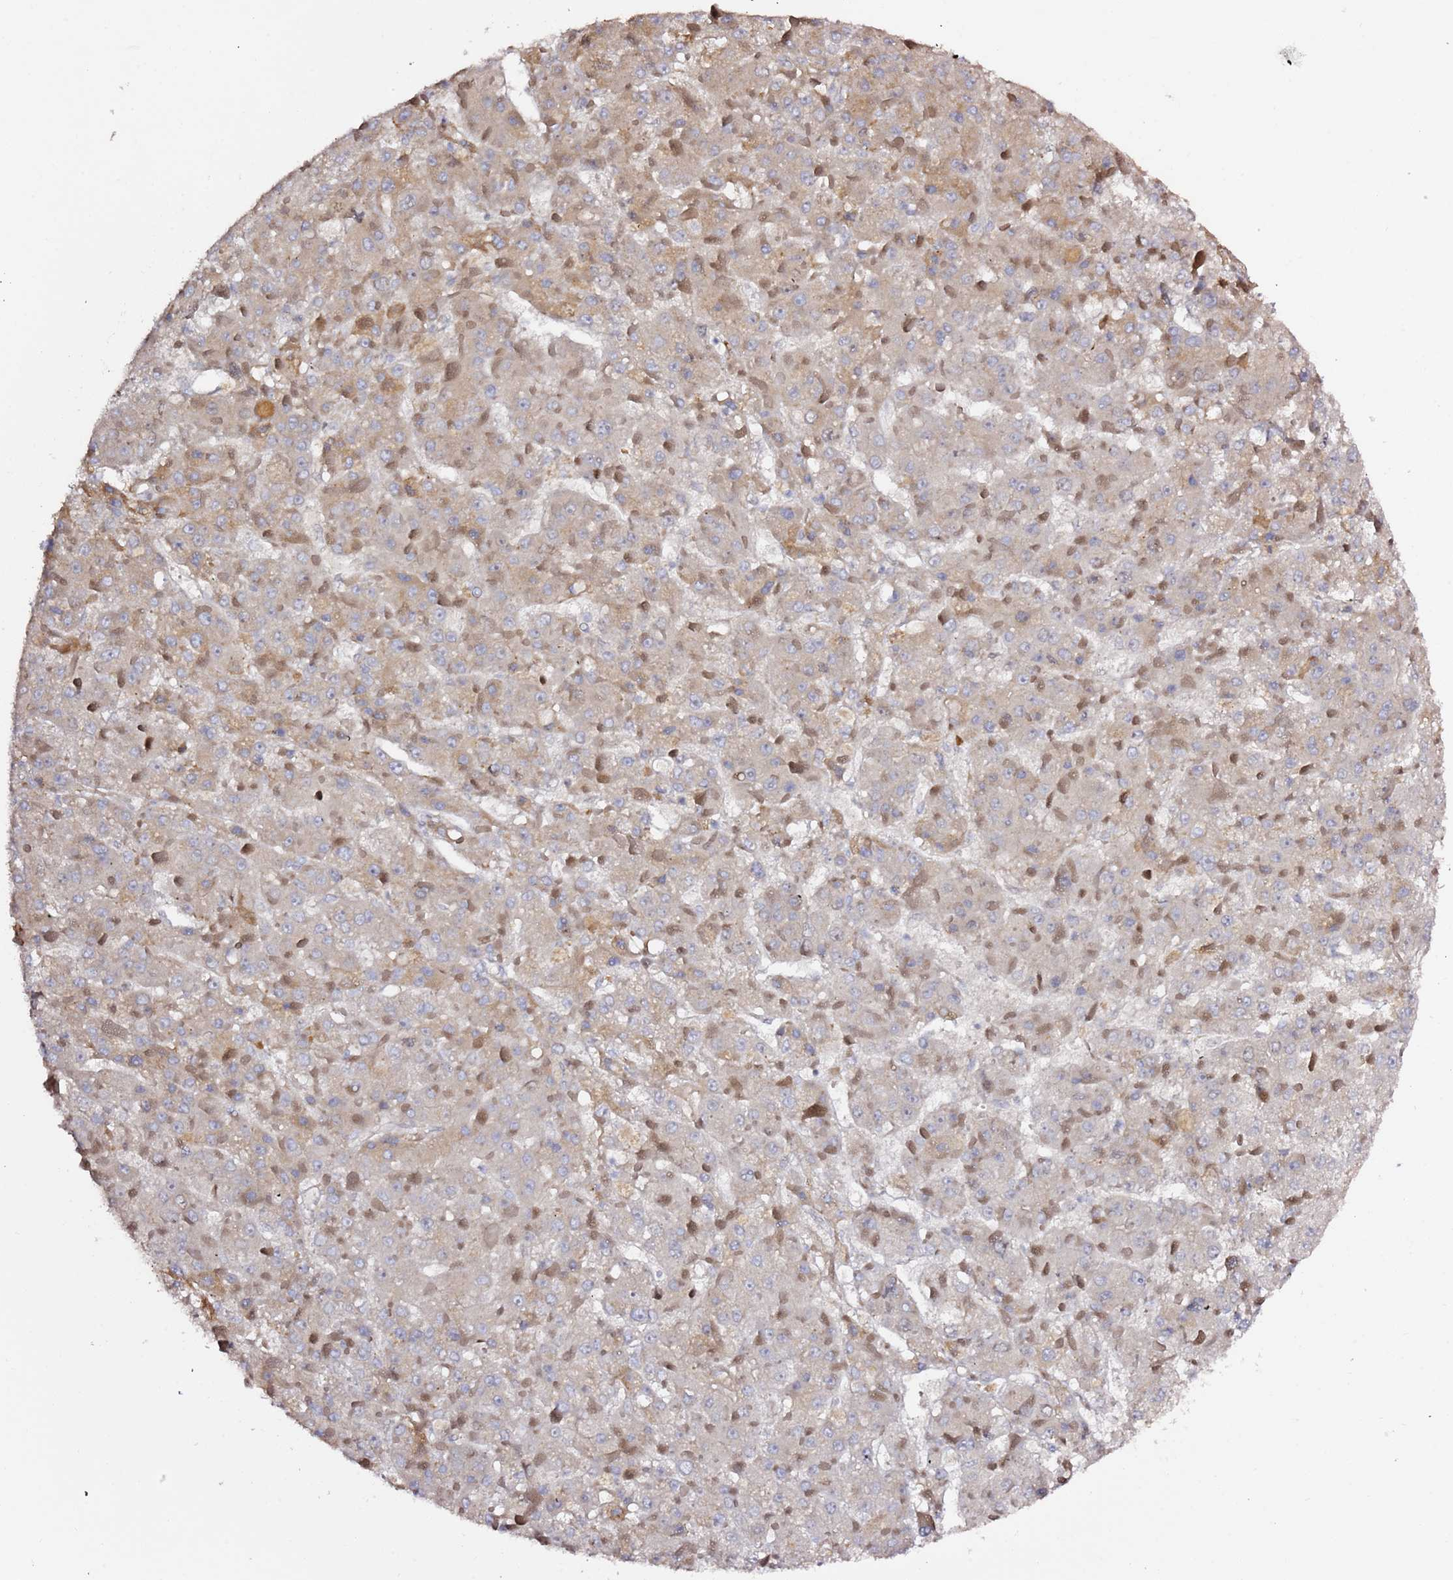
{"staining": {"intensity": "weak", "quantity": "<25%", "location": "cytoplasmic/membranous"}, "tissue": "liver cancer", "cell_type": "Tumor cells", "image_type": "cancer", "snomed": [{"axis": "morphology", "description": "Carcinoma, Hepatocellular, NOS"}, {"axis": "topography", "description": "Liver"}], "caption": "High power microscopy image of an immunohistochemistry (IHC) image of liver cancer, revealing no significant expression in tumor cells.", "gene": "HSD17B7", "patient": {"sex": "female", "age": 73}}